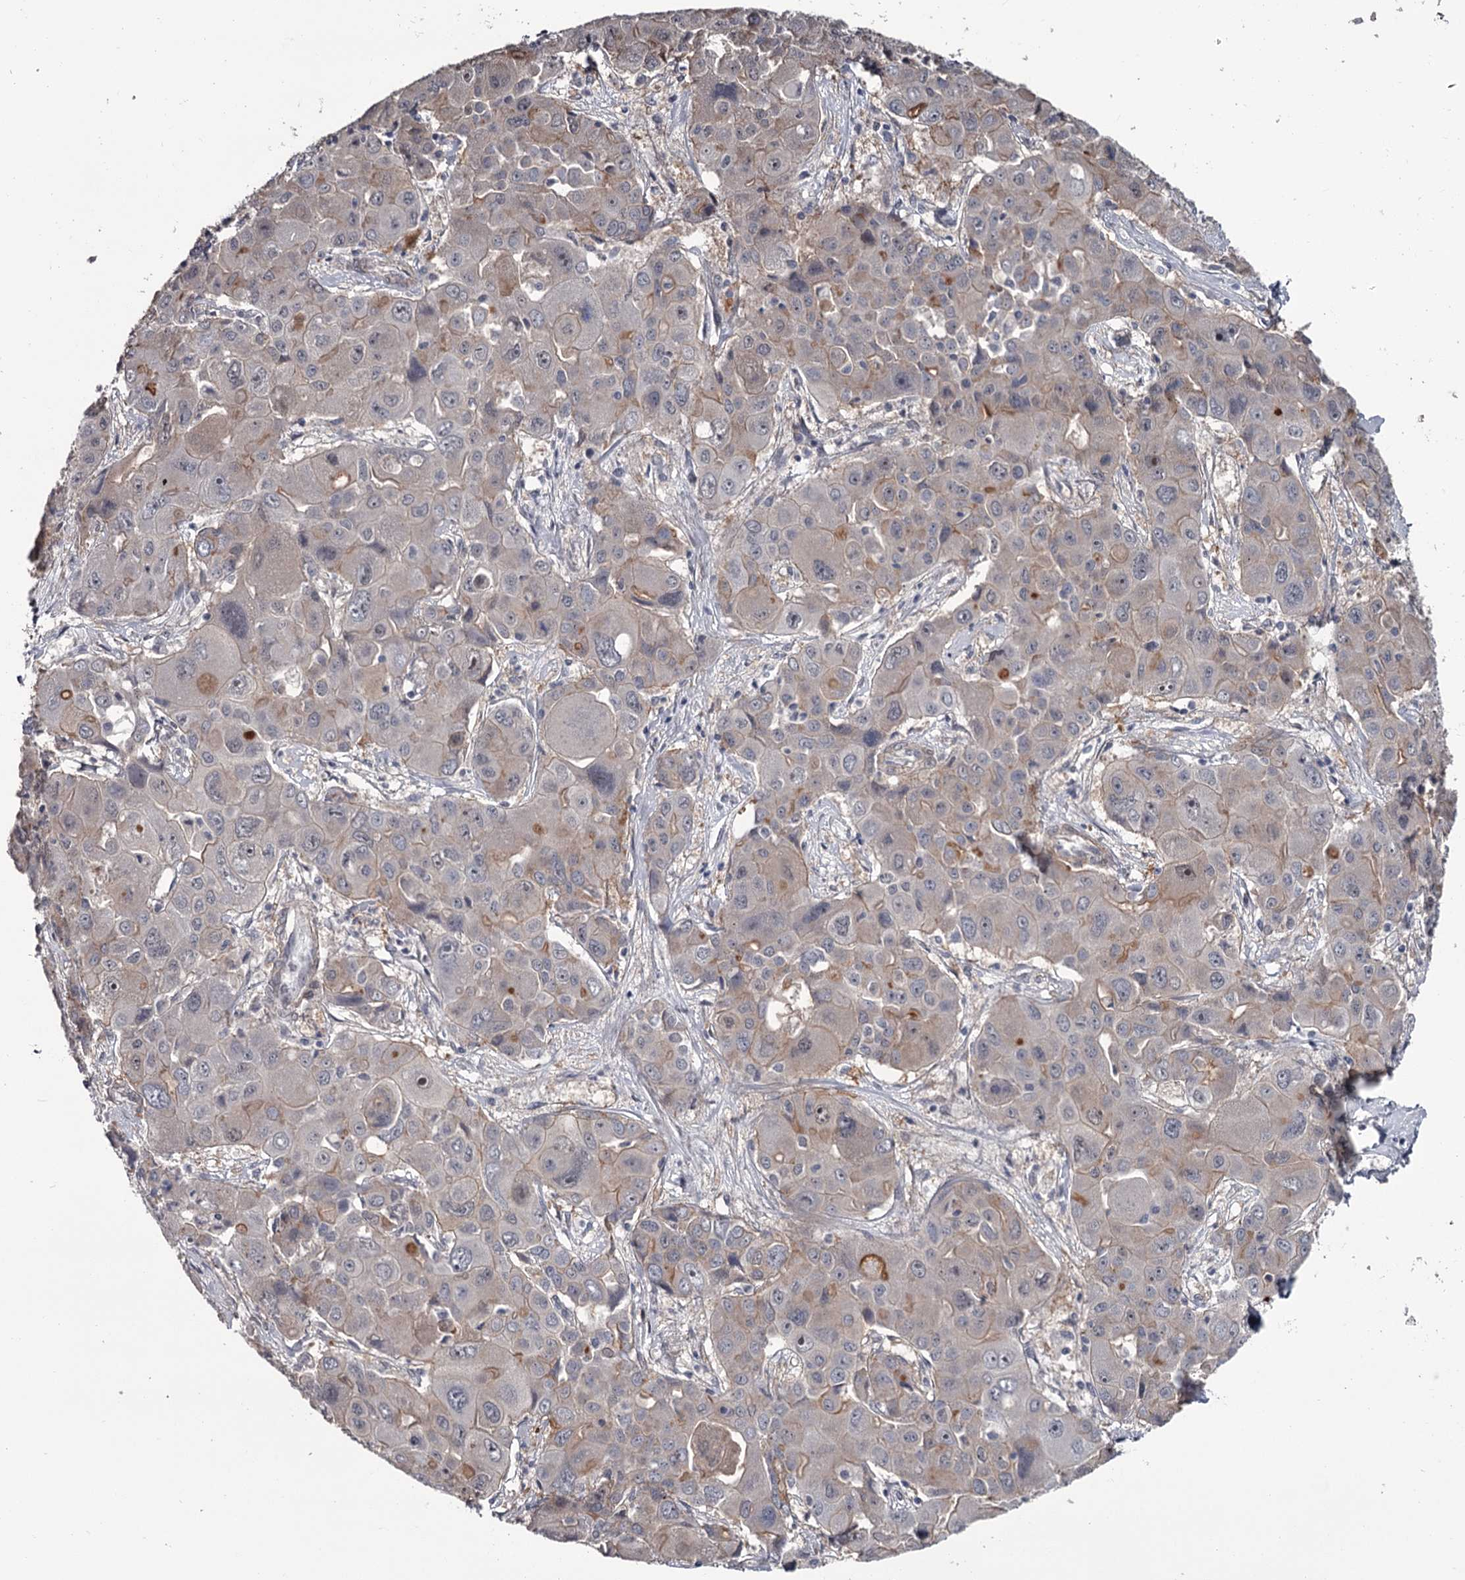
{"staining": {"intensity": "moderate", "quantity": "<25%", "location": "cytoplasmic/membranous"}, "tissue": "liver cancer", "cell_type": "Tumor cells", "image_type": "cancer", "snomed": [{"axis": "morphology", "description": "Cholangiocarcinoma"}, {"axis": "topography", "description": "Liver"}], "caption": "Protein expression analysis of human liver cancer reveals moderate cytoplasmic/membranous positivity in about <25% of tumor cells. The protein is shown in brown color, while the nuclei are stained blue.", "gene": "PRPF40B", "patient": {"sex": "male", "age": 67}}